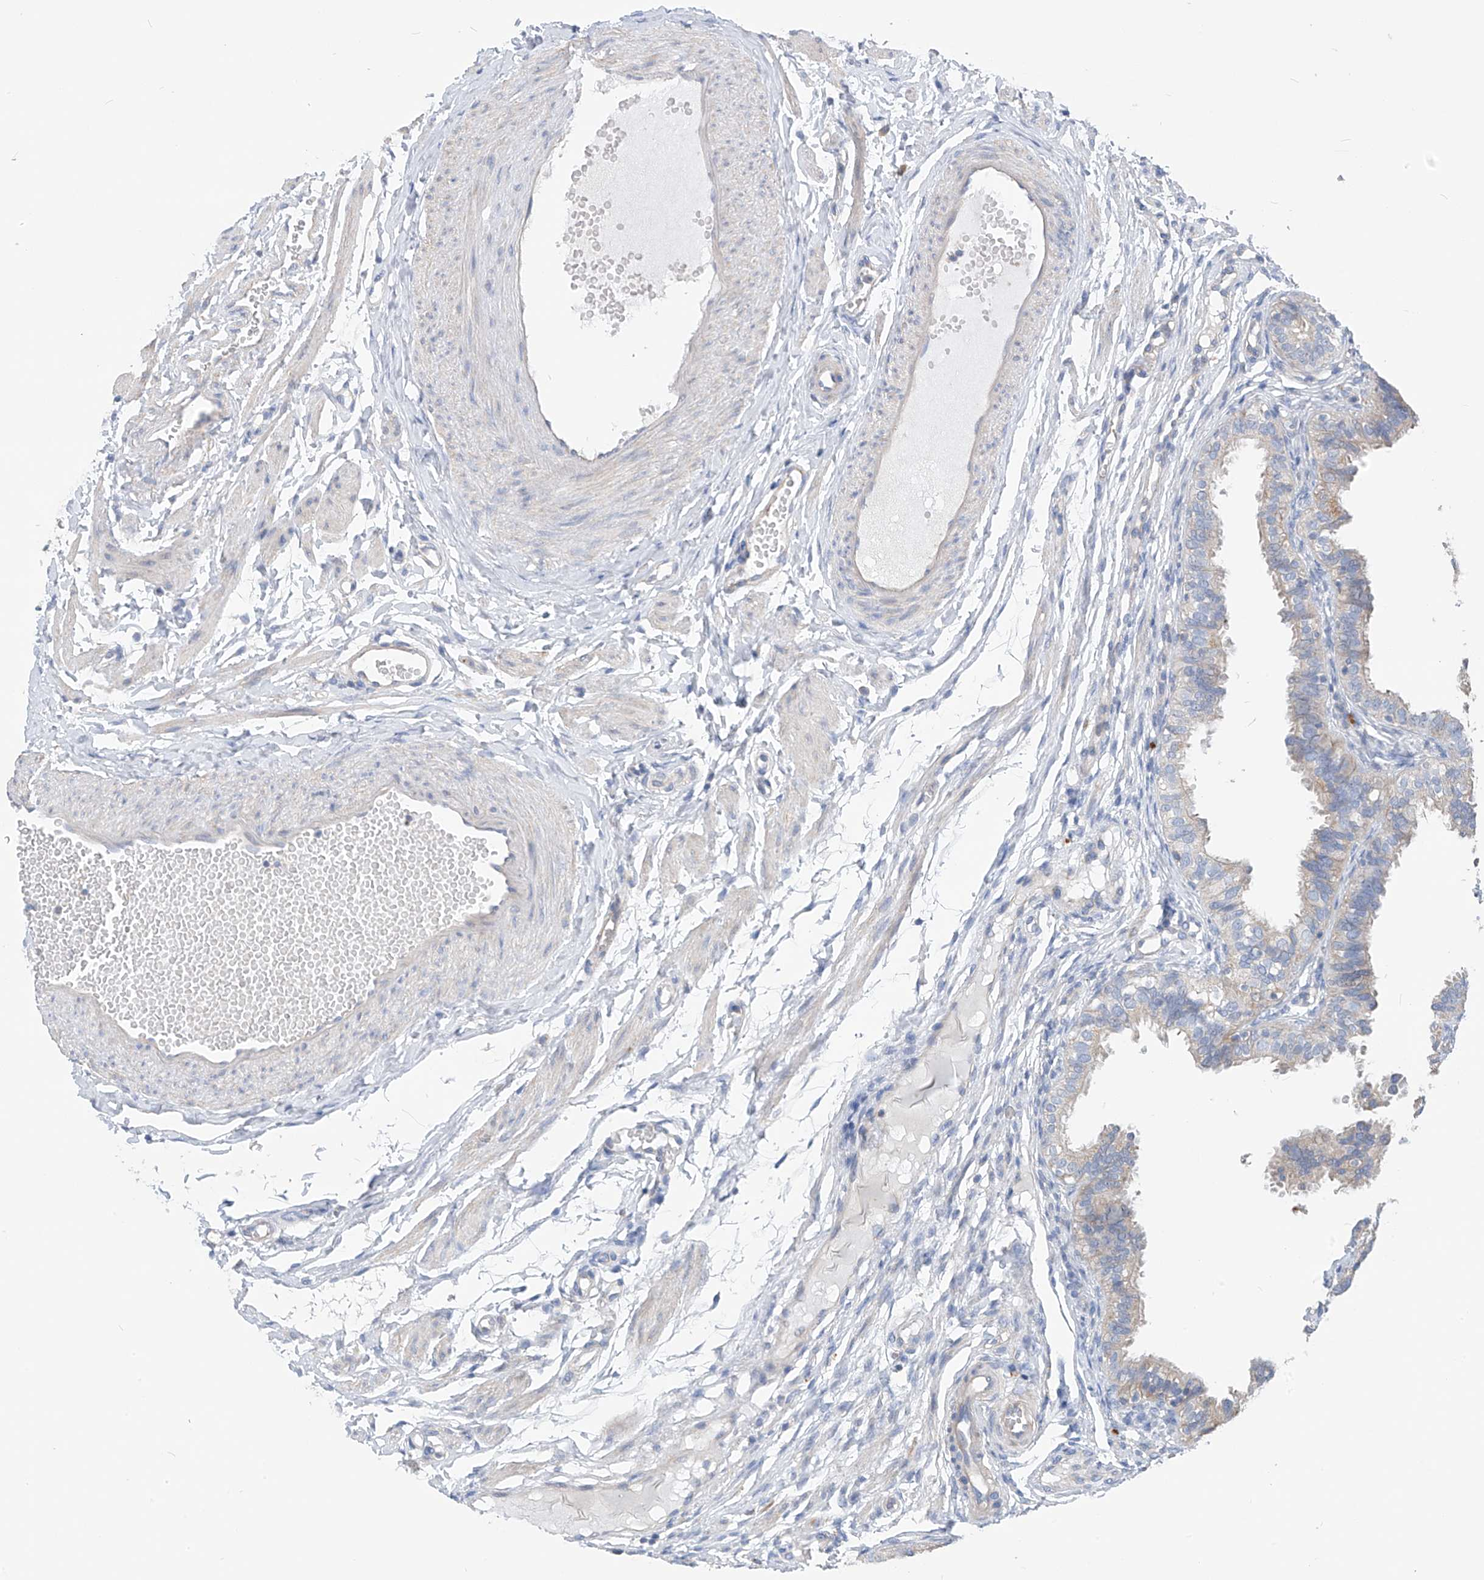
{"staining": {"intensity": "negative", "quantity": "none", "location": "none"}, "tissue": "fallopian tube", "cell_type": "Glandular cells", "image_type": "normal", "snomed": [{"axis": "morphology", "description": "Normal tissue, NOS"}, {"axis": "topography", "description": "Fallopian tube"}], "caption": "There is no significant positivity in glandular cells of fallopian tube. Brightfield microscopy of immunohistochemistry (IHC) stained with DAB (3,3'-diaminobenzidine) (brown) and hematoxylin (blue), captured at high magnification.", "gene": "SYN3", "patient": {"sex": "female", "age": 35}}